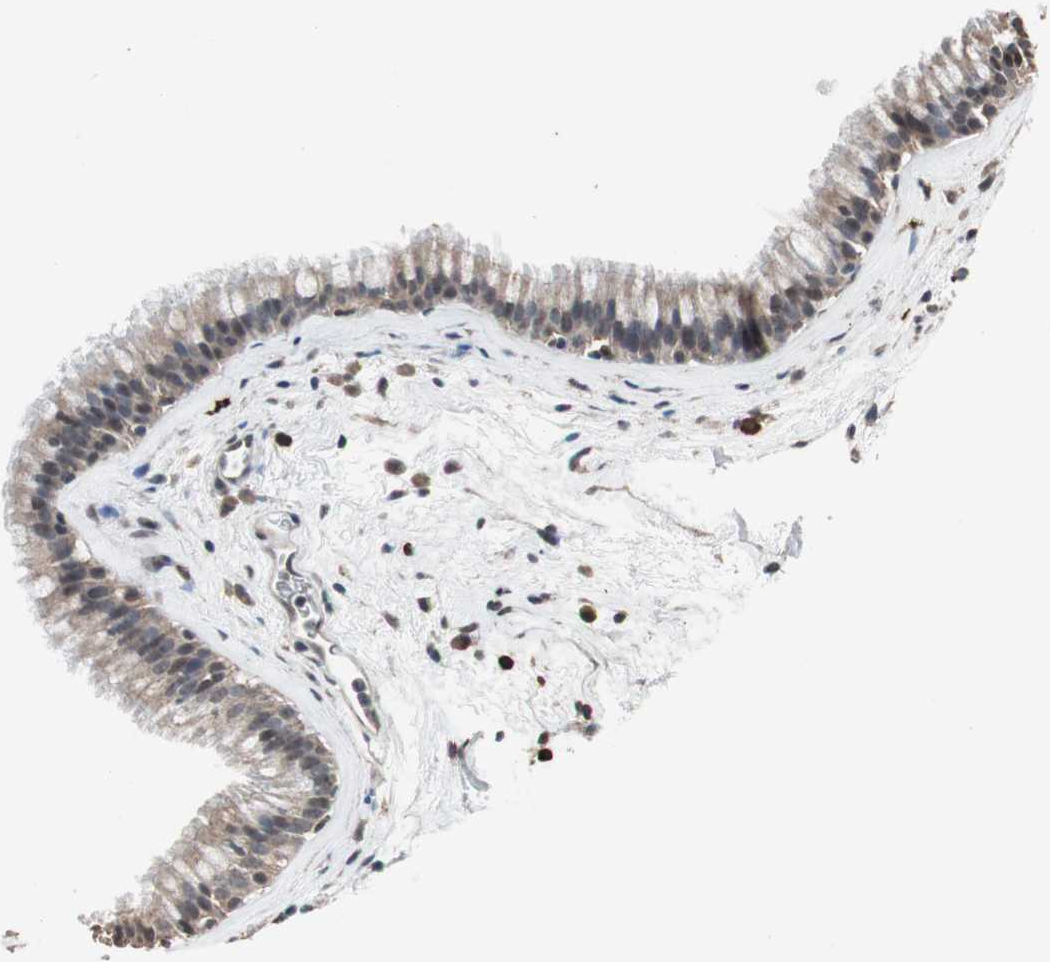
{"staining": {"intensity": "weak", "quantity": "25%-75%", "location": "cytoplasmic/membranous,nuclear"}, "tissue": "nasopharynx", "cell_type": "Respiratory epithelial cells", "image_type": "normal", "snomed": [{"axis": "morphology", "description": "Normal tissue, NOS"}, {"axis": "morphology", "description": "Inflammation, NOS"}, {"axis": "topography", "description": "Nasopharynx"}], "caption": "Brown immunohistochemical staining in unremarkable human nasopharynx exhibits weak cytoplasmic/membranous,nuclear positivity in approximately 25%-75% of respiratory epithelial cells. (Stains: DAB in brown, nuclei in blue, Microscopy: brightfield microscopy at high magnification).", "gene": "ZHX2", "patient": {"sex": "male", "age": 48}}